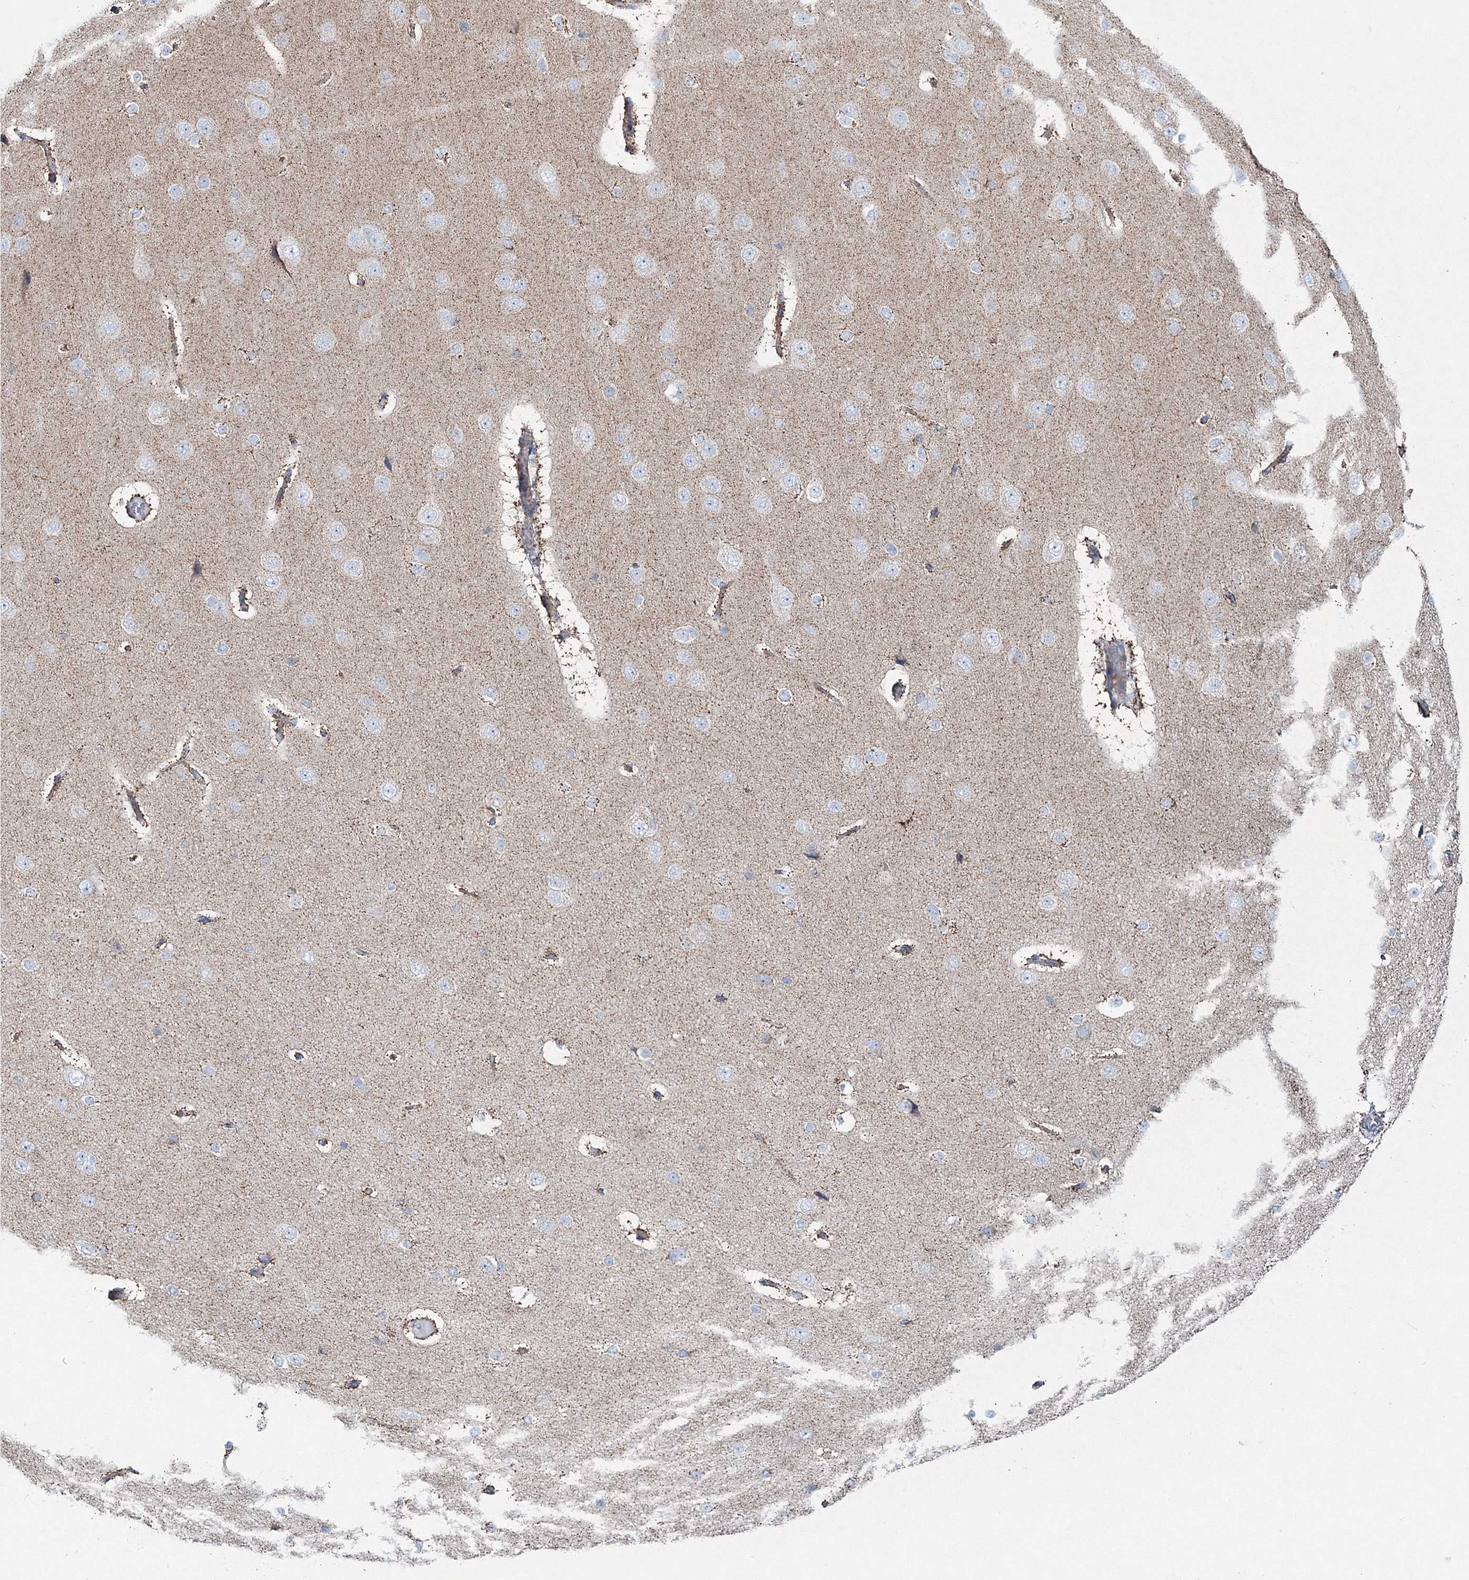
{"staining": {"intensity": "moderate", "quantity": ">75%", "location": "cytoplasmic/membranous"}, "tissue": "cerebral cortex", "cell_type": "Endothelial cells", "image_type": "normal", "snomed": [{"axis": "morphology", "description": "Normal tissue, NOS"}, {"axis": "morphology", "description": "Developmental malformation"}, {"axis": "topography", "description": "Cerebral cortex"}], "caption": "A photomicrograph of cerebral cortex stained for a protein reveals moderate cytoplasmic/membranous brown staining in endothelial cells.", "gene": "HIBCH", "patient": {"sex": "female", "age": 30}}